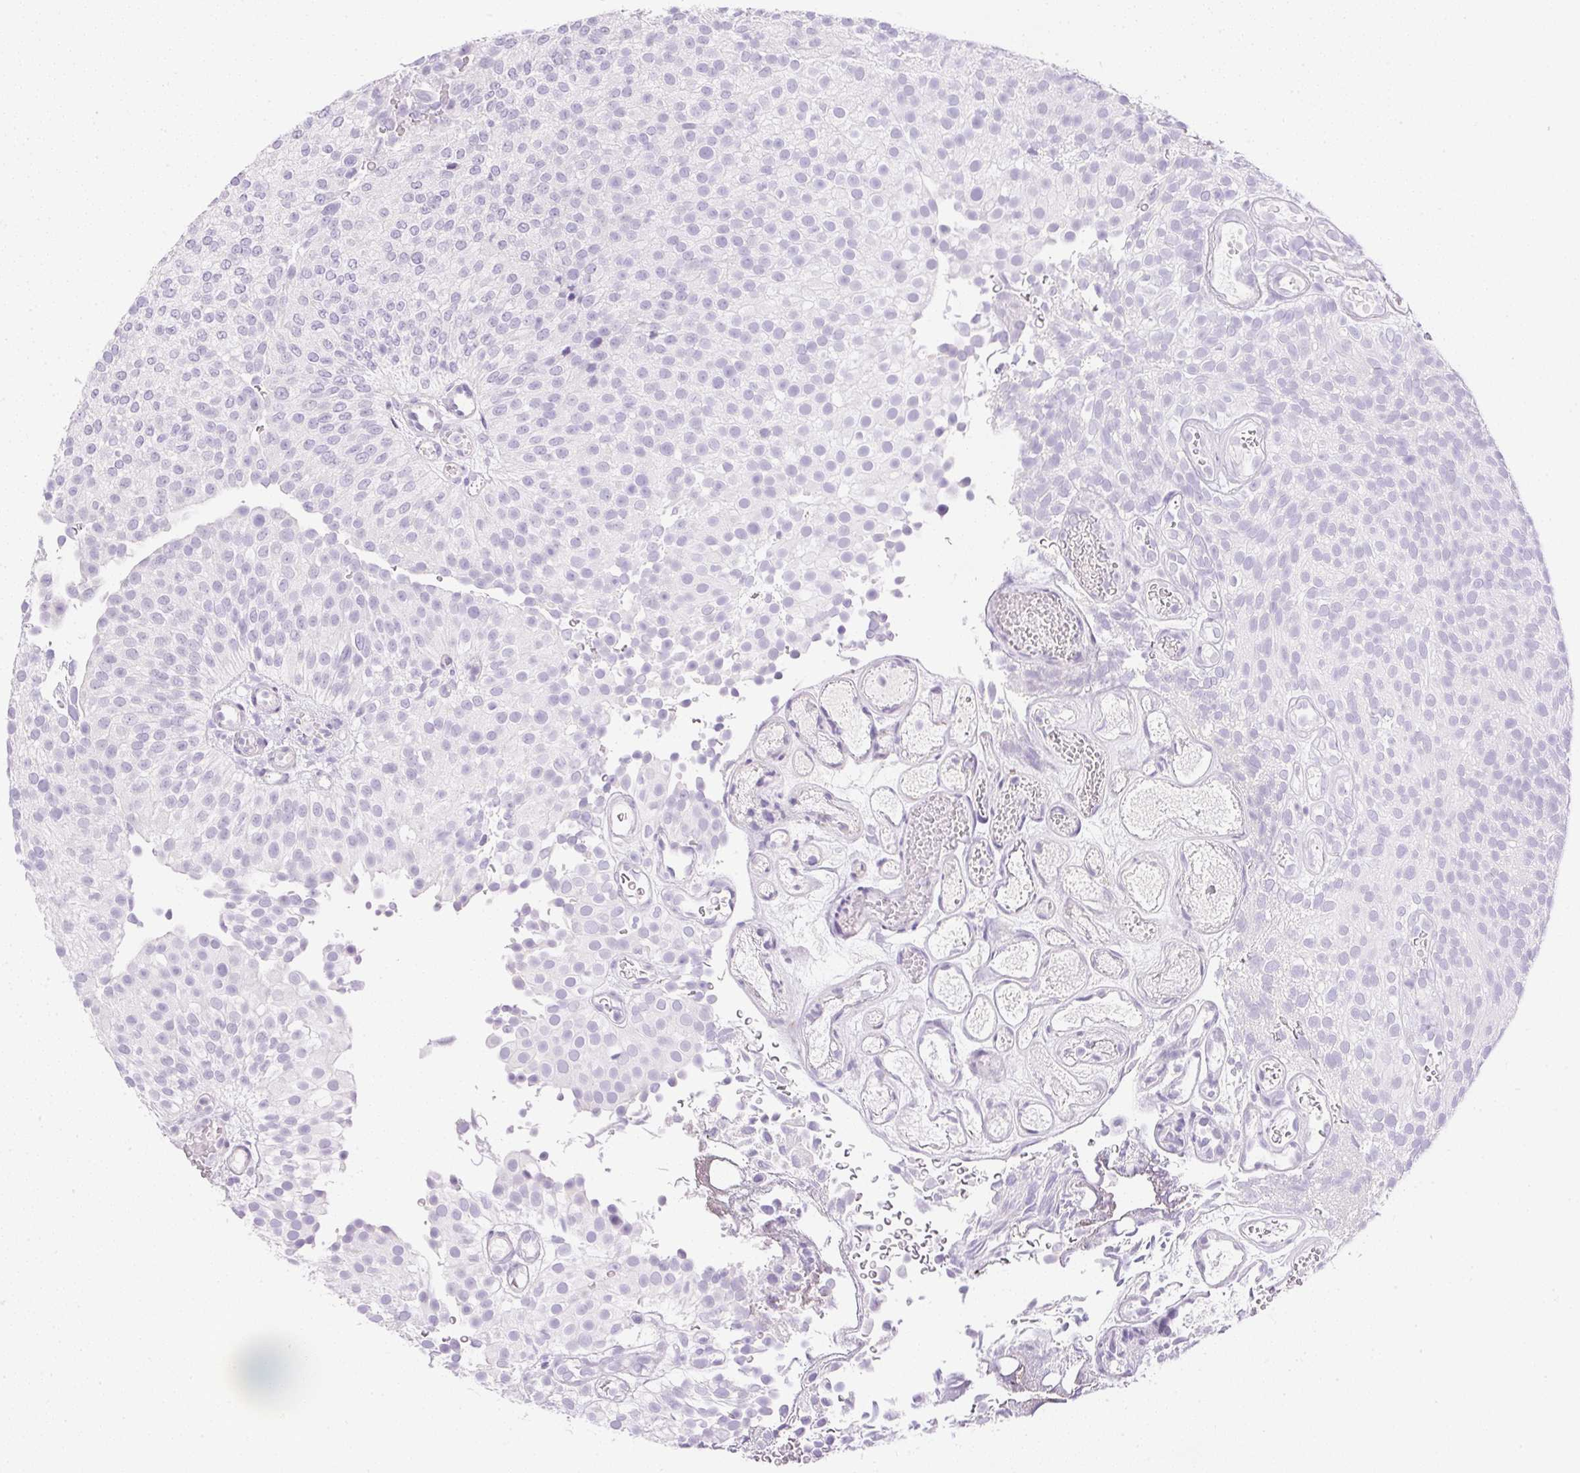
{"staining": {"intensity": "negative", "quantity": "none", "location": "none"}, "tissue": "urothelial cancer", "cell_type": "Tumor cells", "image_type": "cancer", "snomed": [{"axis": "morphology", "description": "Urothelial carcinoma, Low grade"}, {"axis": "topography", "description": "Urinary bladder"}], "caption": "The micrograph exhibits no significant positivity in tumor cells of urothelial cancer.", "gene": "CTRL", "patient": {"sex": "male", "age": 78}}